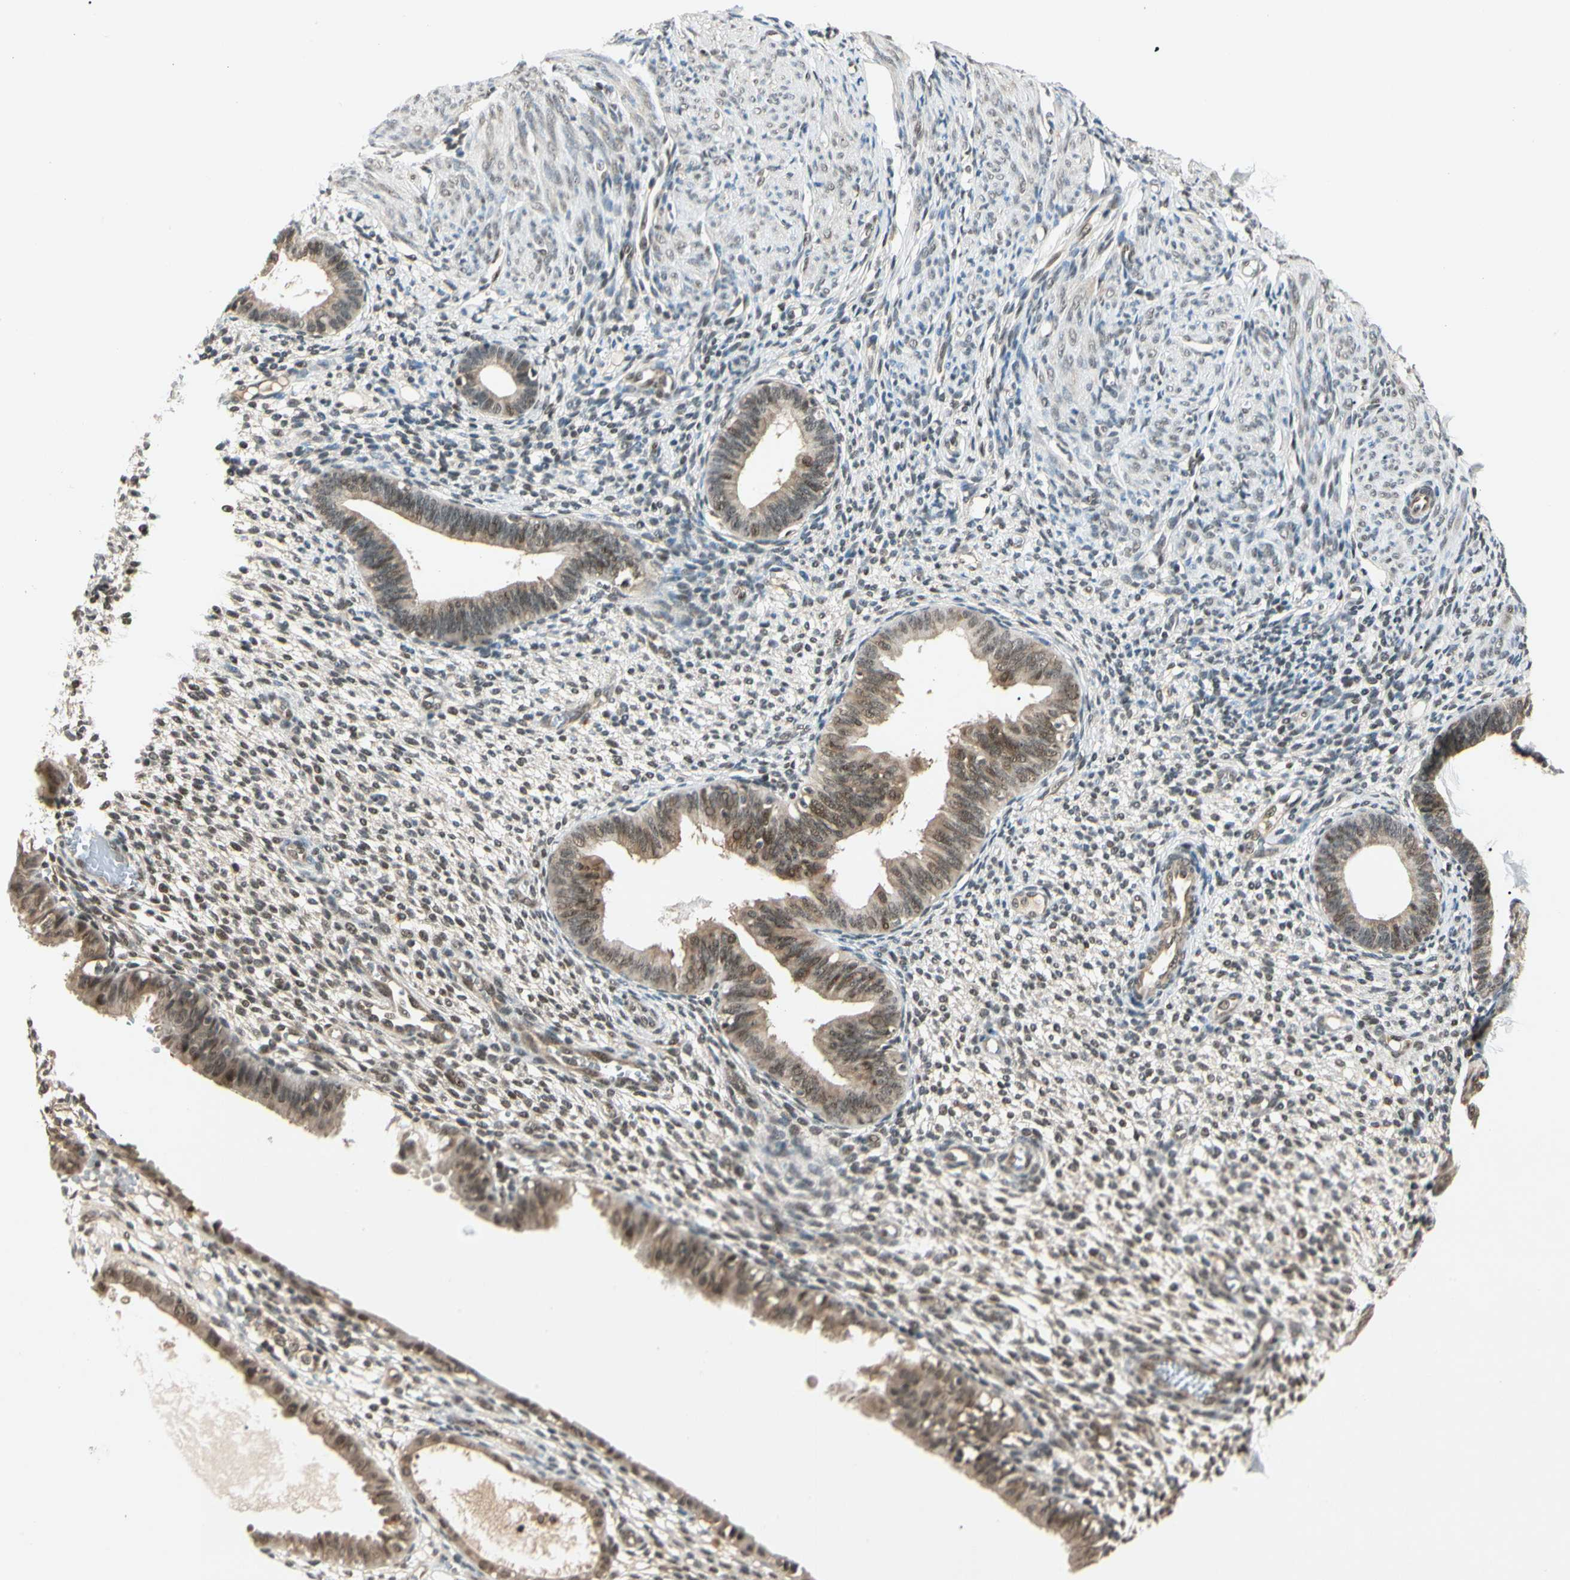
{"staining": {"intensity": "moderate", "quantity": "25%-75%", "location": "cytoplasmic/membranous,nuclear"}, "tissue": "endometrium", "cell_type": "Cells in endometrial stroma", "image_type": "normal", "snomed": [{"axis": "morphology", "description": "Normal tissue, NOS"}, {"axis": "topography", "description": "Endometrium"}], "caption": "Moderate cytoplasmic/membranous,nuclear protein positivity is appreciated in approximately 25%-75% of cells in endometrial stroma in endometrium.", "gene": "ZSCAN12", "patient": {"sex": "female", "age": 61}}